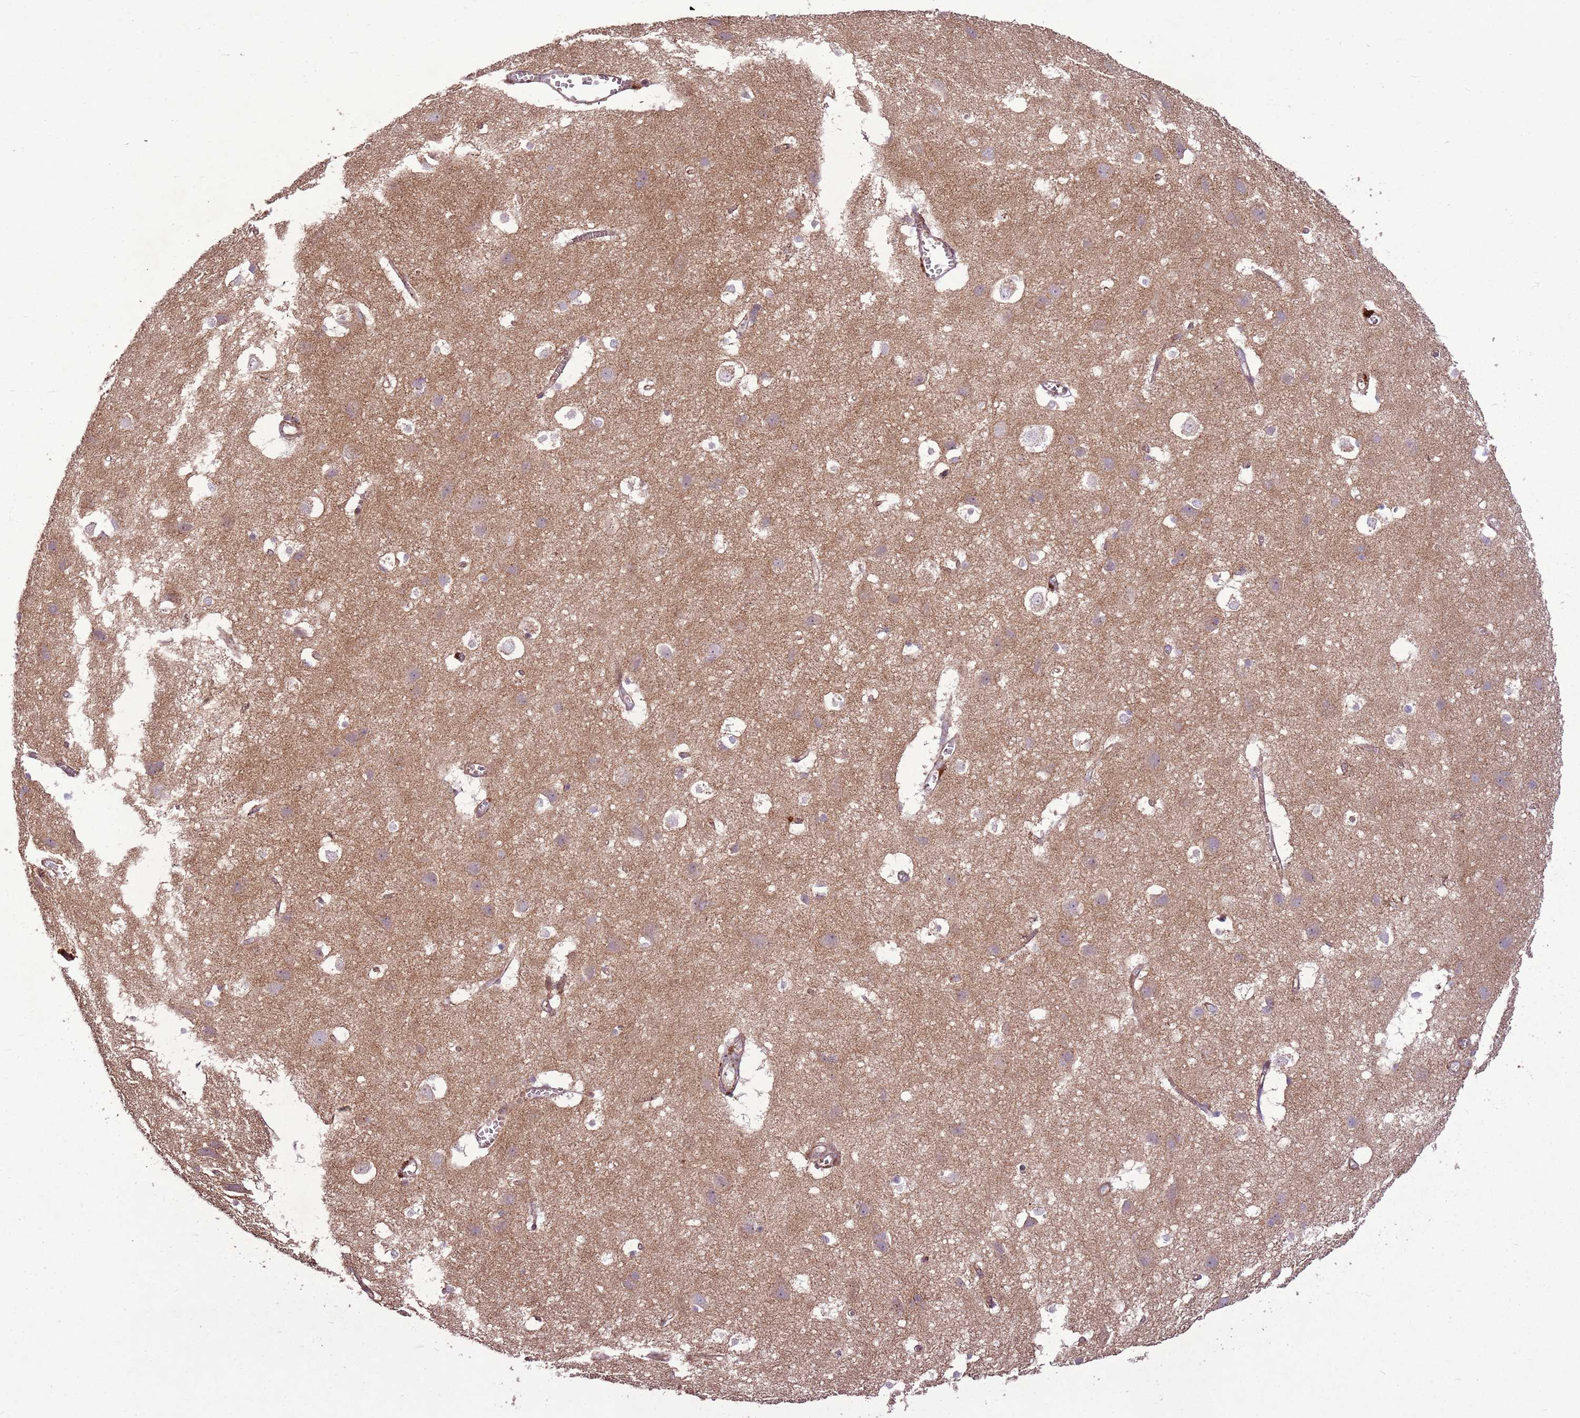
{"staining": {"intensity": "moderate", "quantity": ">75%", "location": "cytoplasmic/membranous"}, "tissue": "cerebral cortex", "cell_type": "Endothelial cells", "image_type": "normal", "snomed": [{"axis": "morphology", "description": "Normal tissue, NOS"}, {"axis": "topography", "description": "Cerebral cortex"}], "caption": "A medium amount of moderate cytoplasmic/membranous positivity is identified in about >75% of endothelial cells in benign cerebral cortex.", "gene": "ANKRD24", "patient": {"sex": "male", "age": 54}}